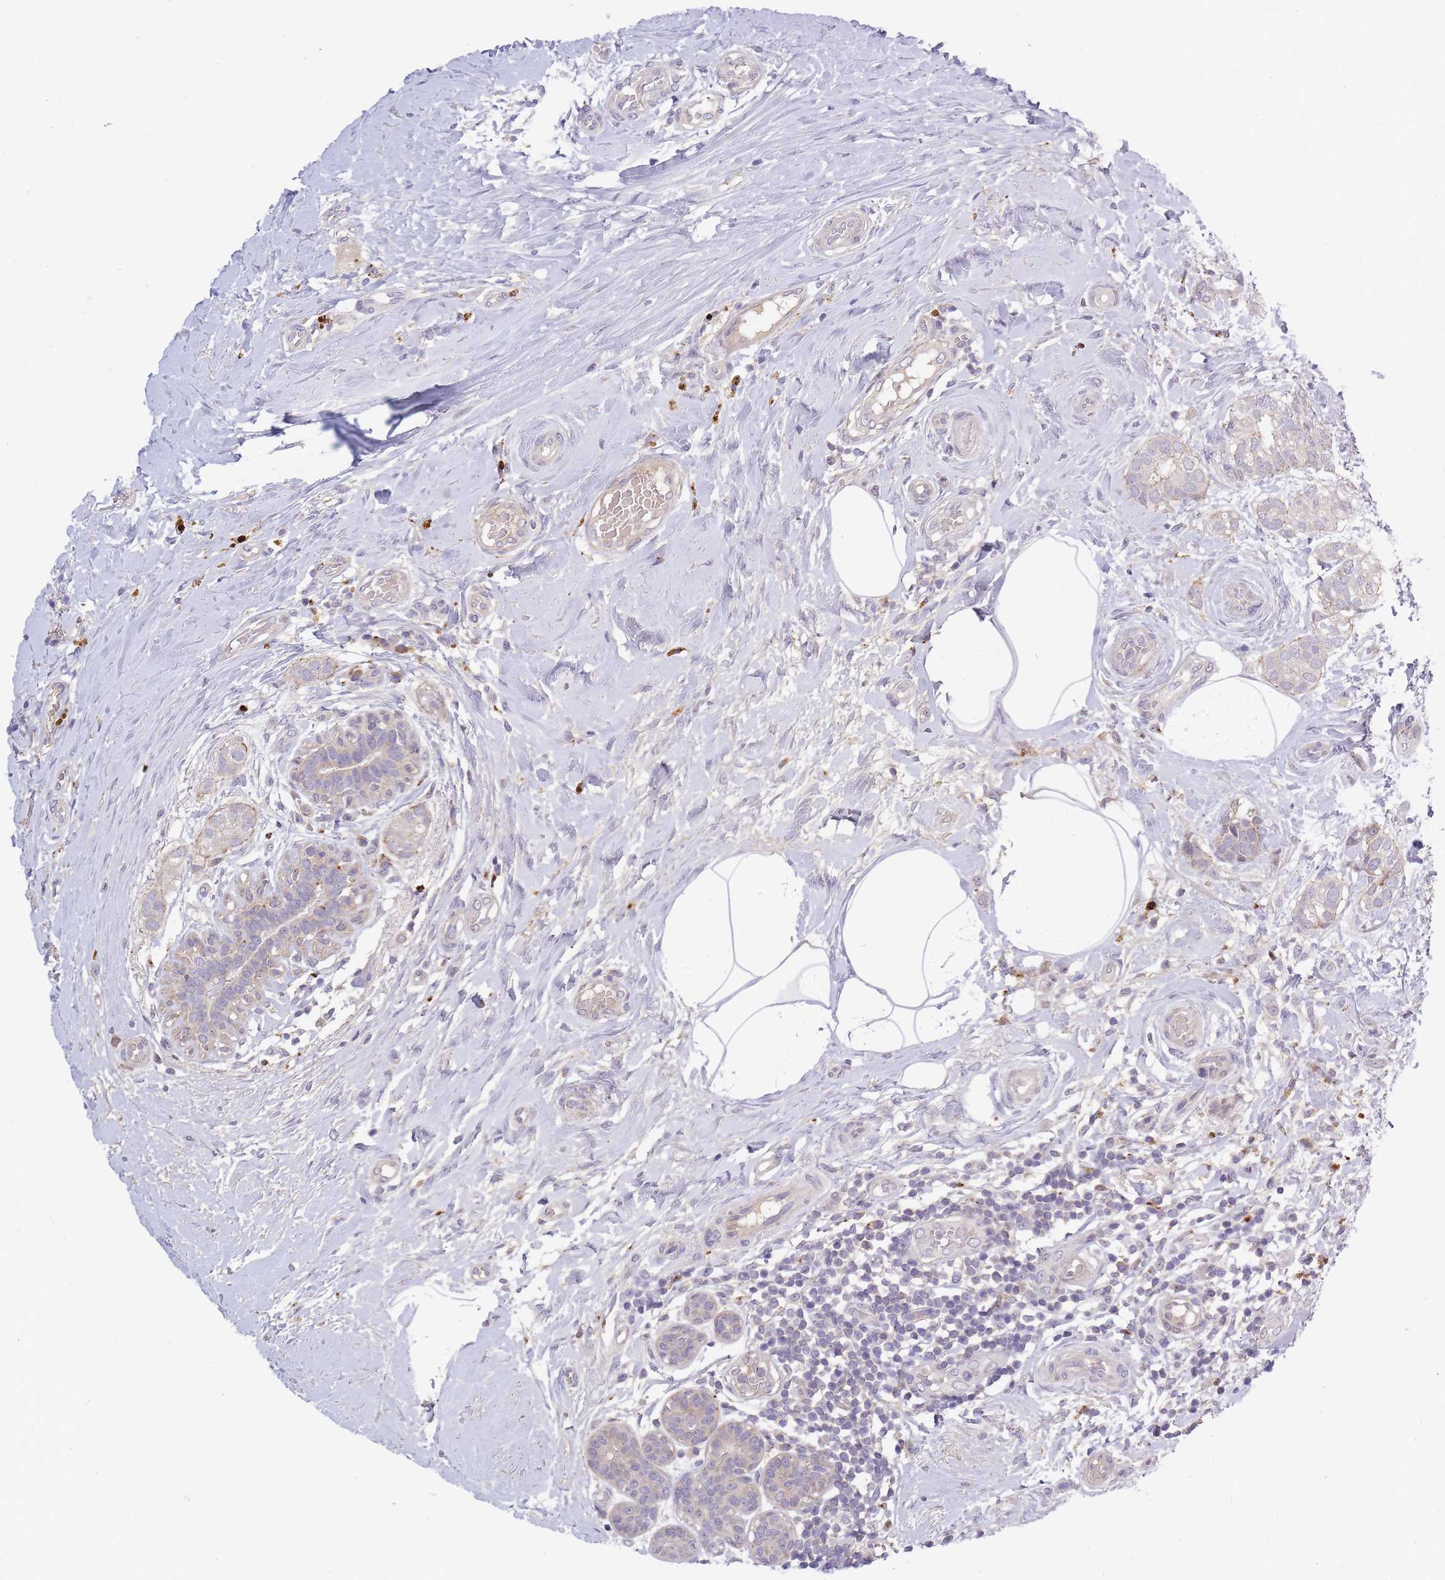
{"staining": {"intensity": "weak", "quantity": "<25%", "location": "cytoplasmic/membranous"}, "tissue": "breast cancer", "cell_type": "Tumor cells", "image_type": "cancer", "snomed": [{"axis": "morphology", "description": "Duct carcinoma"}, {"axis": "topography", "description": "Breast"}], "caption": "Immunohistochemistry of human breast cancer shows no staining in tumor cells.", "gene": "TRIM61", "patient": {"sex": "female", "age": 73}}